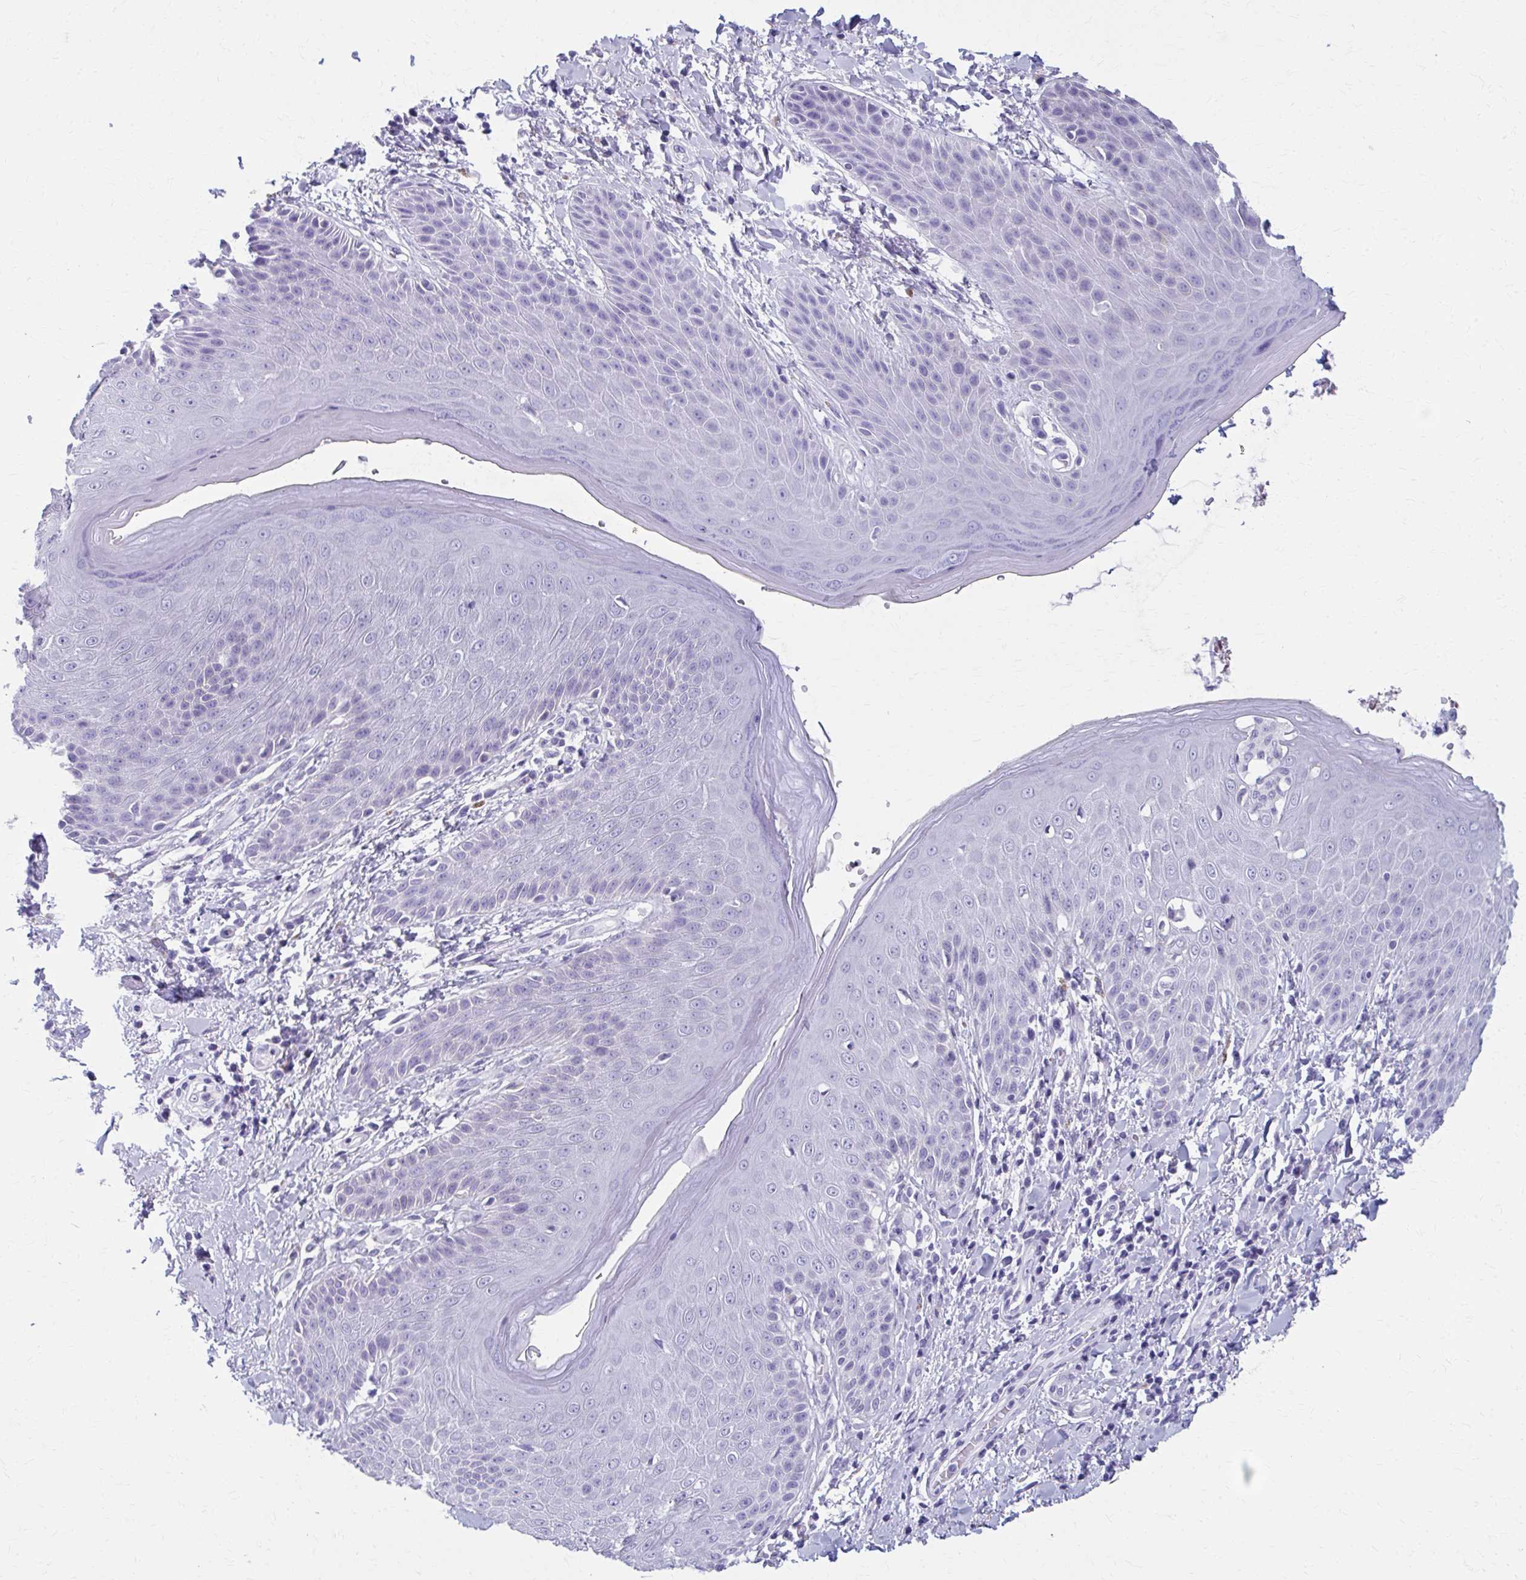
{"staining": {"intensity": "negative", "quantity": "none", "location": "none"}, "tissue": "skin", "cell_type": "Epidermal cells", "image_type": "normal", "snomed": [{"axis": "morphology", "description": "Normal tissue, NOS"}, {"axis": "topography", "description": "Anal"}, {"axis": "topography", "description": "Peripheral nerve tissue"}], "caption": "Micrograph shows no protein expression in epidermal cells of unremarkable skin.", "gene": "MPLKIP", "patient": {"sex": "male", "age": 51}}